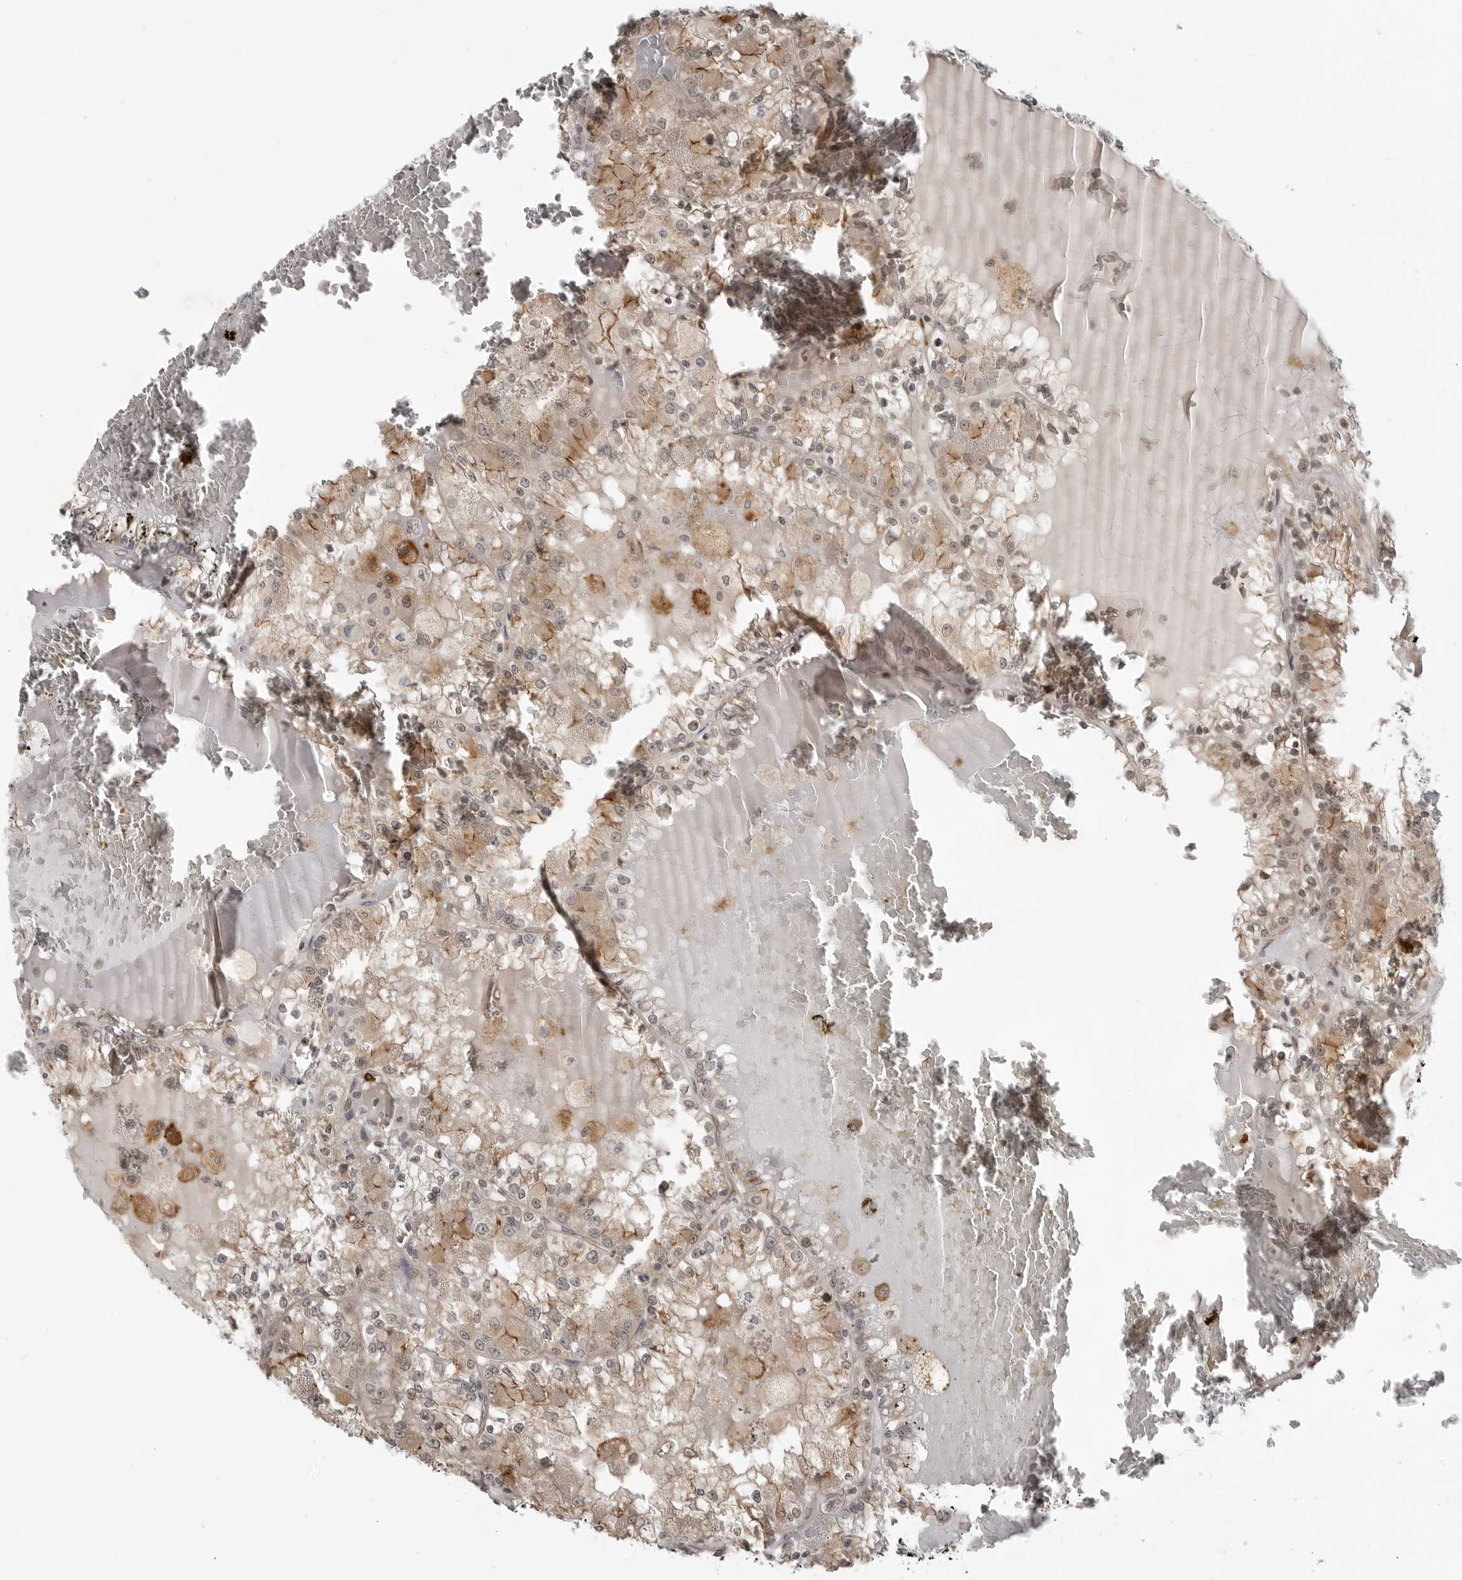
{"staining": {"intensity": "weak", "quantity": "25%-75%", "location": "cytoplasmic/membranous"}, "tissue": "renal cancer", "cell_type": "Tumor cells", "image_type": "cancer", "snomed": [{"axis": "morphology", "description": "Adenocarcinoma, NOS"}, {"axis": "topography", "description": "Kidney"}], "caption": "Immunohistochemical staining of human adenocarcinoma (renal) displays low levels of weak cytoplasmic/membranous staining in approximately 25%-75% of tumor cells.", "gene": "CEP295NL", "patient": {"sex": "female", "age": 59}}